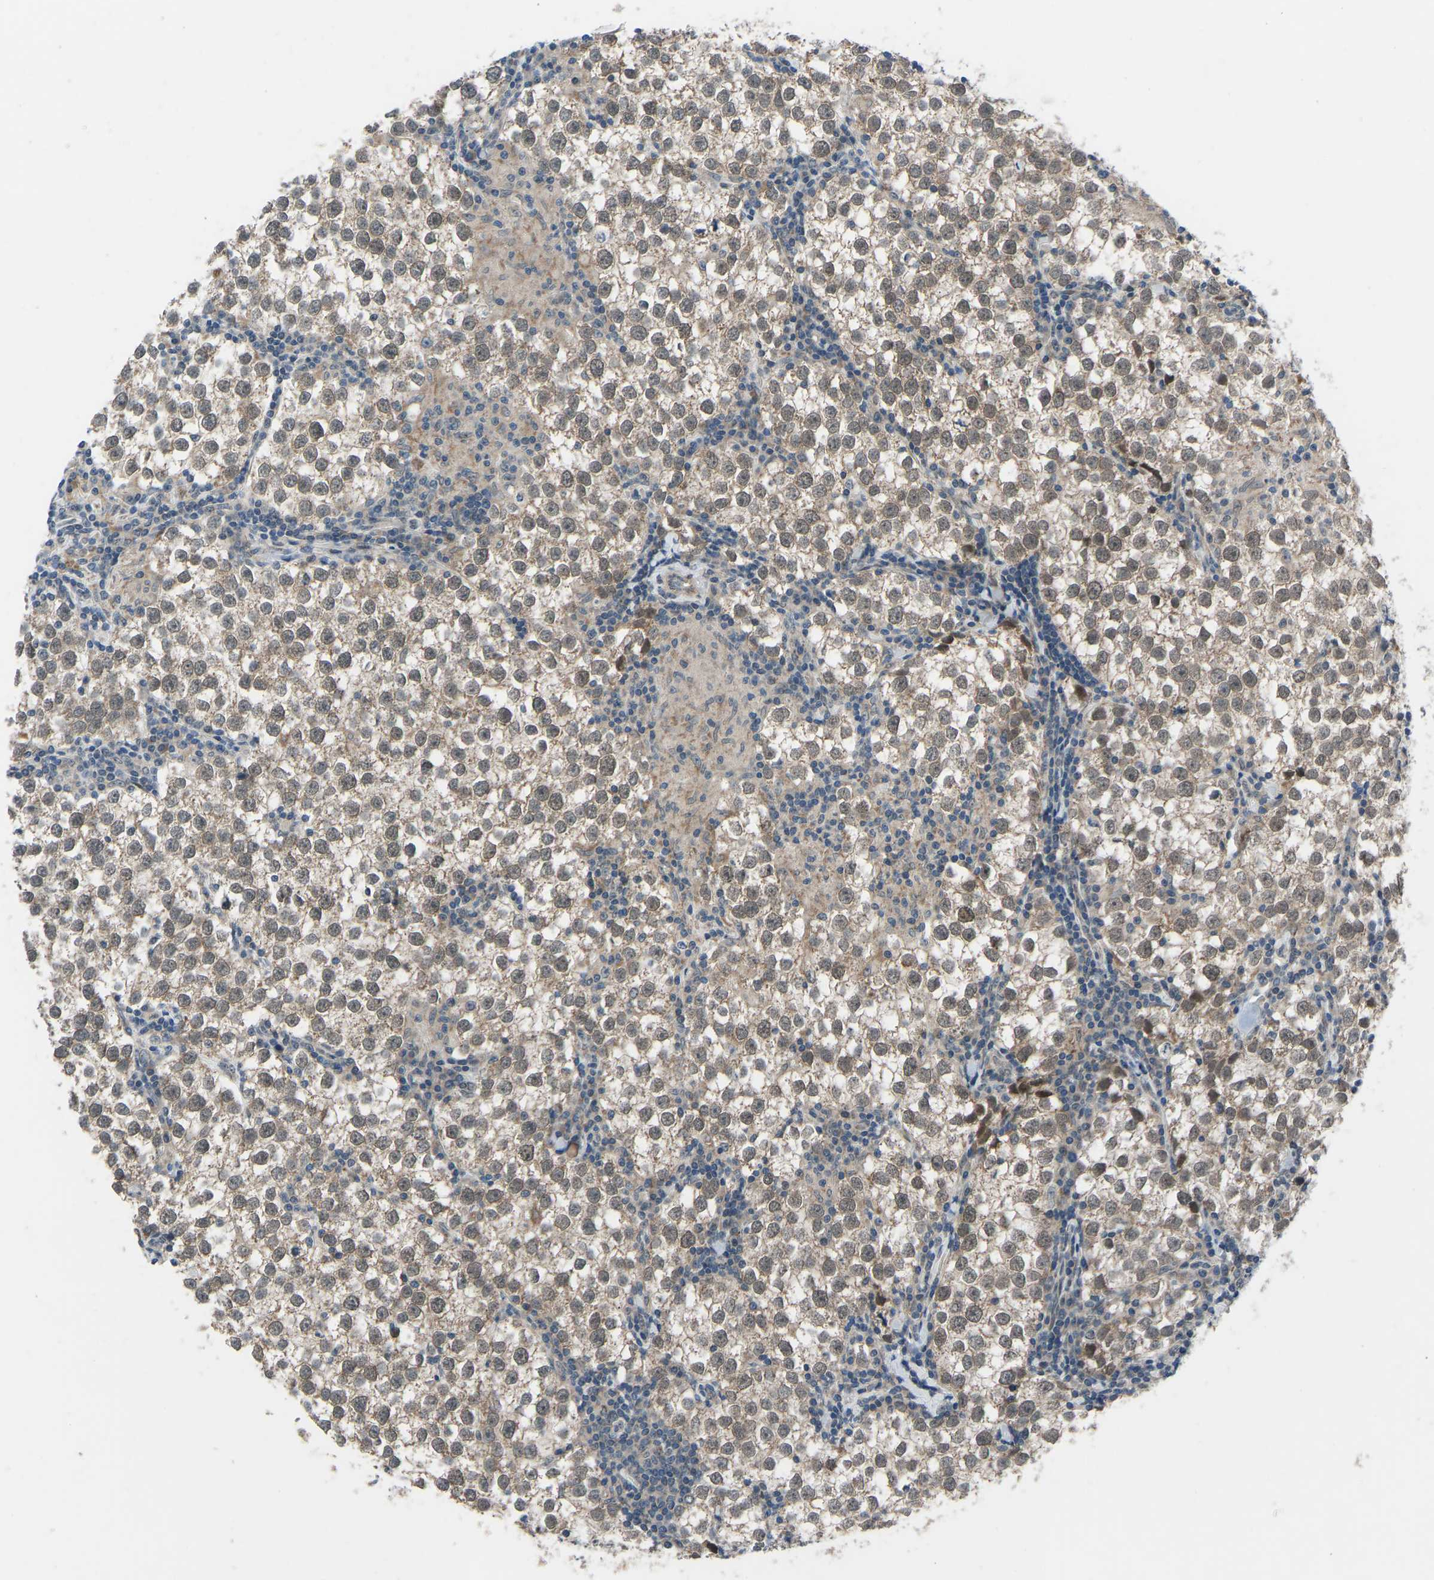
{"staining": {"intensity": "weak", "quantity": ">75%", "location": "cytoplasmic/membranous"}, "tissue": "testis cancer", "cell_type": "Tumor cells", "image_type": "cancer", "snomed": [{"axis": "morphology", "description": "Seminoma, NOS"}, {"axis": "morphology", "description": "Carcinoma, Embryonal, NOS"}, {"axis": "topography", "description": "Testis"}], "caption": "High-magnification brightfield microscopy of testis cancer stained with DAB (3,3'-diaminobenzidine) (brown) and counterstained with hematoxylin (blue). tumor cells exhibit weak cytoplasmic/membranous staining is seen in about>75% of cells.", "gene": "CDK2AP1", "patient": {"sex": "male", "age": 36}}